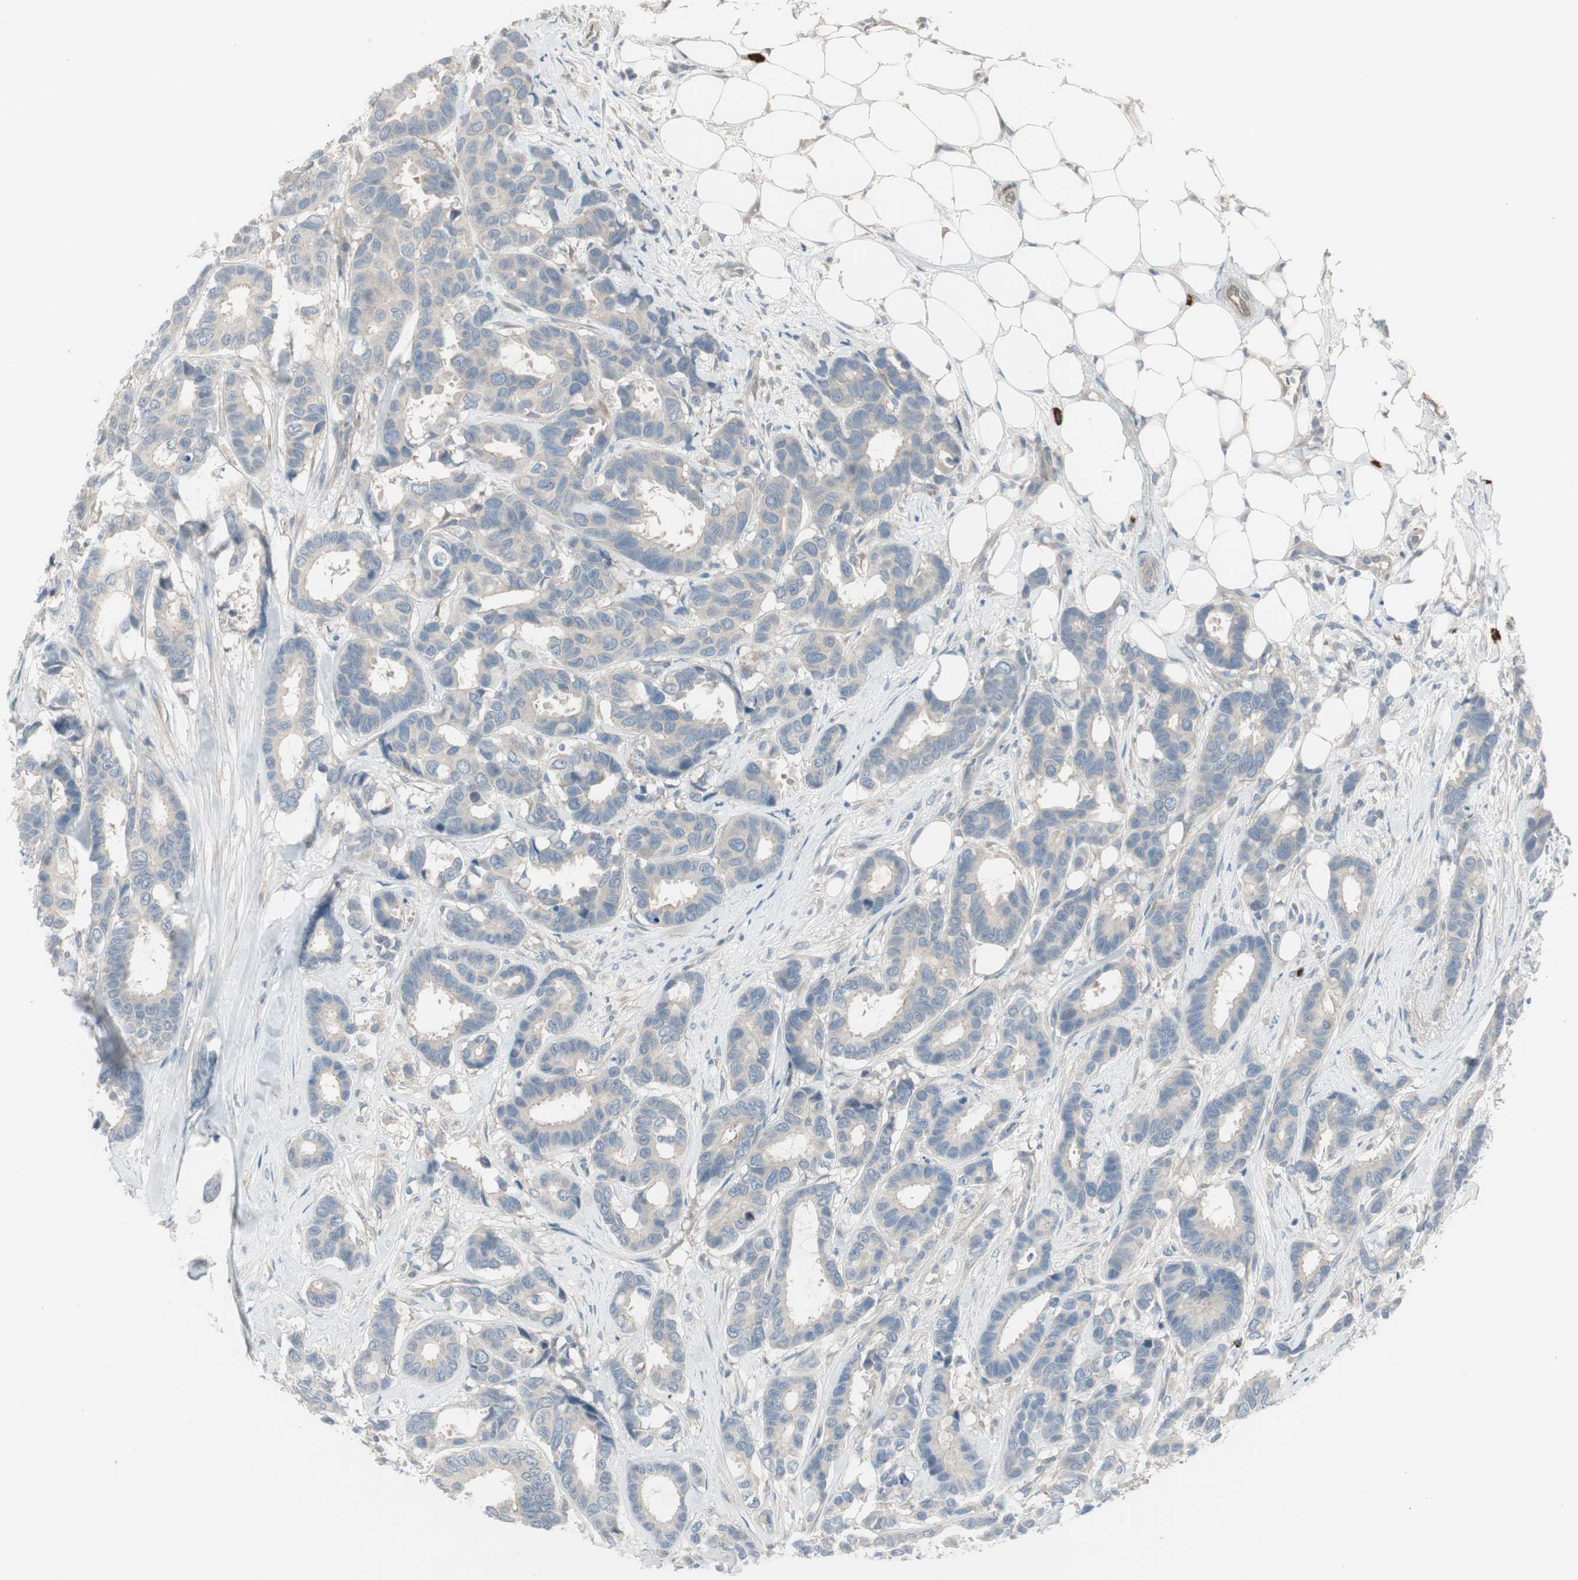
{"staining": {"intensity": "weak", "quantity": ">75%", "location": "cytoplasmic/membranous"}, "tissue": "breast cancer", "cell_type": "Tumor cells", "image_type": "cancer", "snomed": [{"axis": "morphology", "description": "Duct carcinoma"}, {"axis": "topography", "description": "Breast"}], "caption": "A brown stain labels weak cytoplasmic/membranous expression of a protein in human breast cancer tumor cells.", "gene": "MAPRE3", "patient": {"sex": "female", "age": 87}}